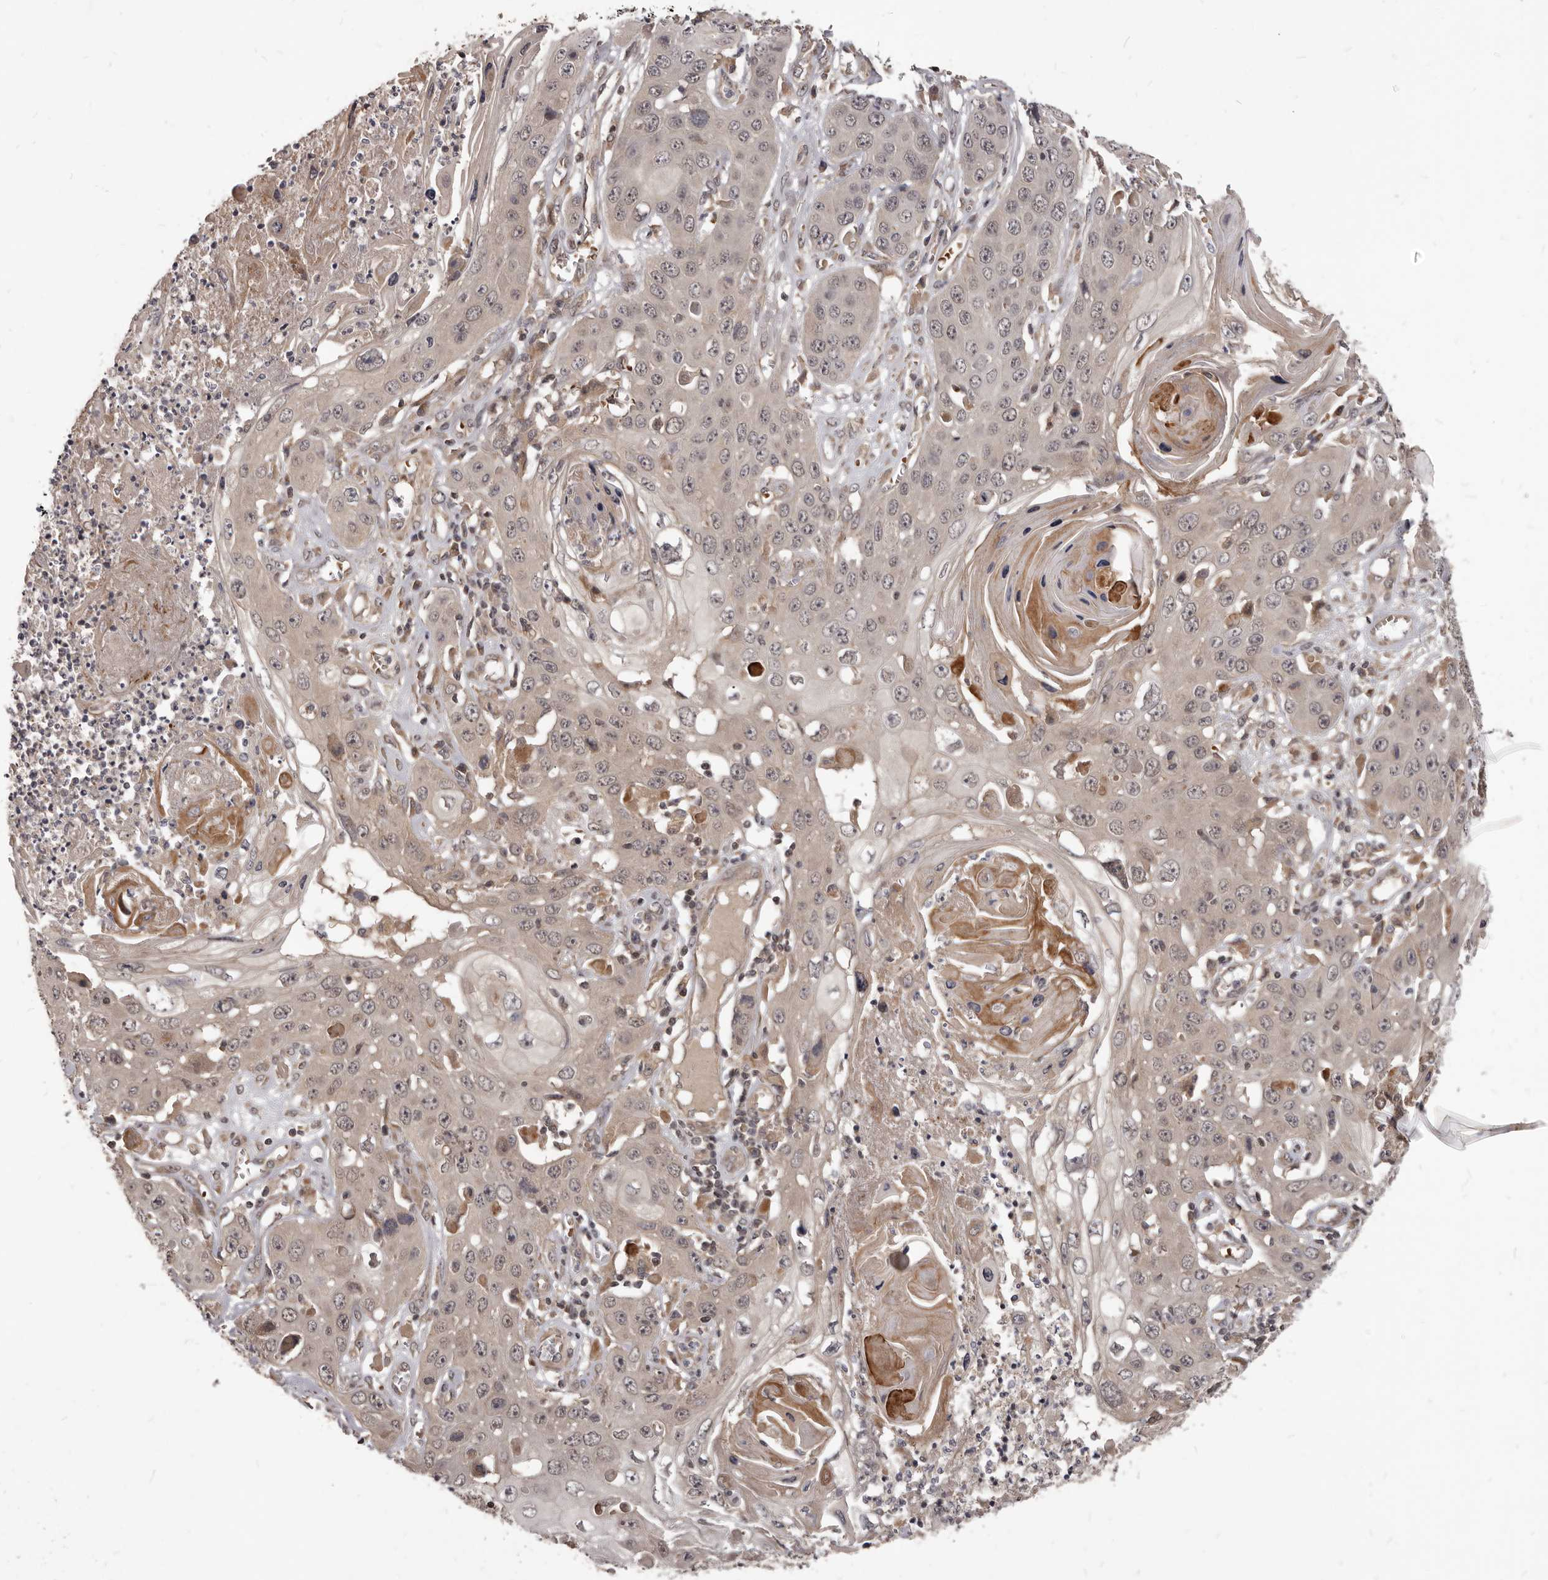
{"staining": {"intensity": "weak", "quantity": "25%-75%", "location": "nuclear"}, "tissue": "skin cancer", "cell_type": "Tumor cells", "image_type": "cancer", "snomed": [{"axis": "morphology", "description": "Squamous cell carcinoma, NOS"}, {"axis": "topography", "description": "Skin"}], "caption": "Human skin squamous cell carcinoma stained with a brown dye reveals weak nuclear positive expression in about 25%-75% of tumor cells.", "gene": "GABPB2", "patient": {"sex": "male", "age": 55}}